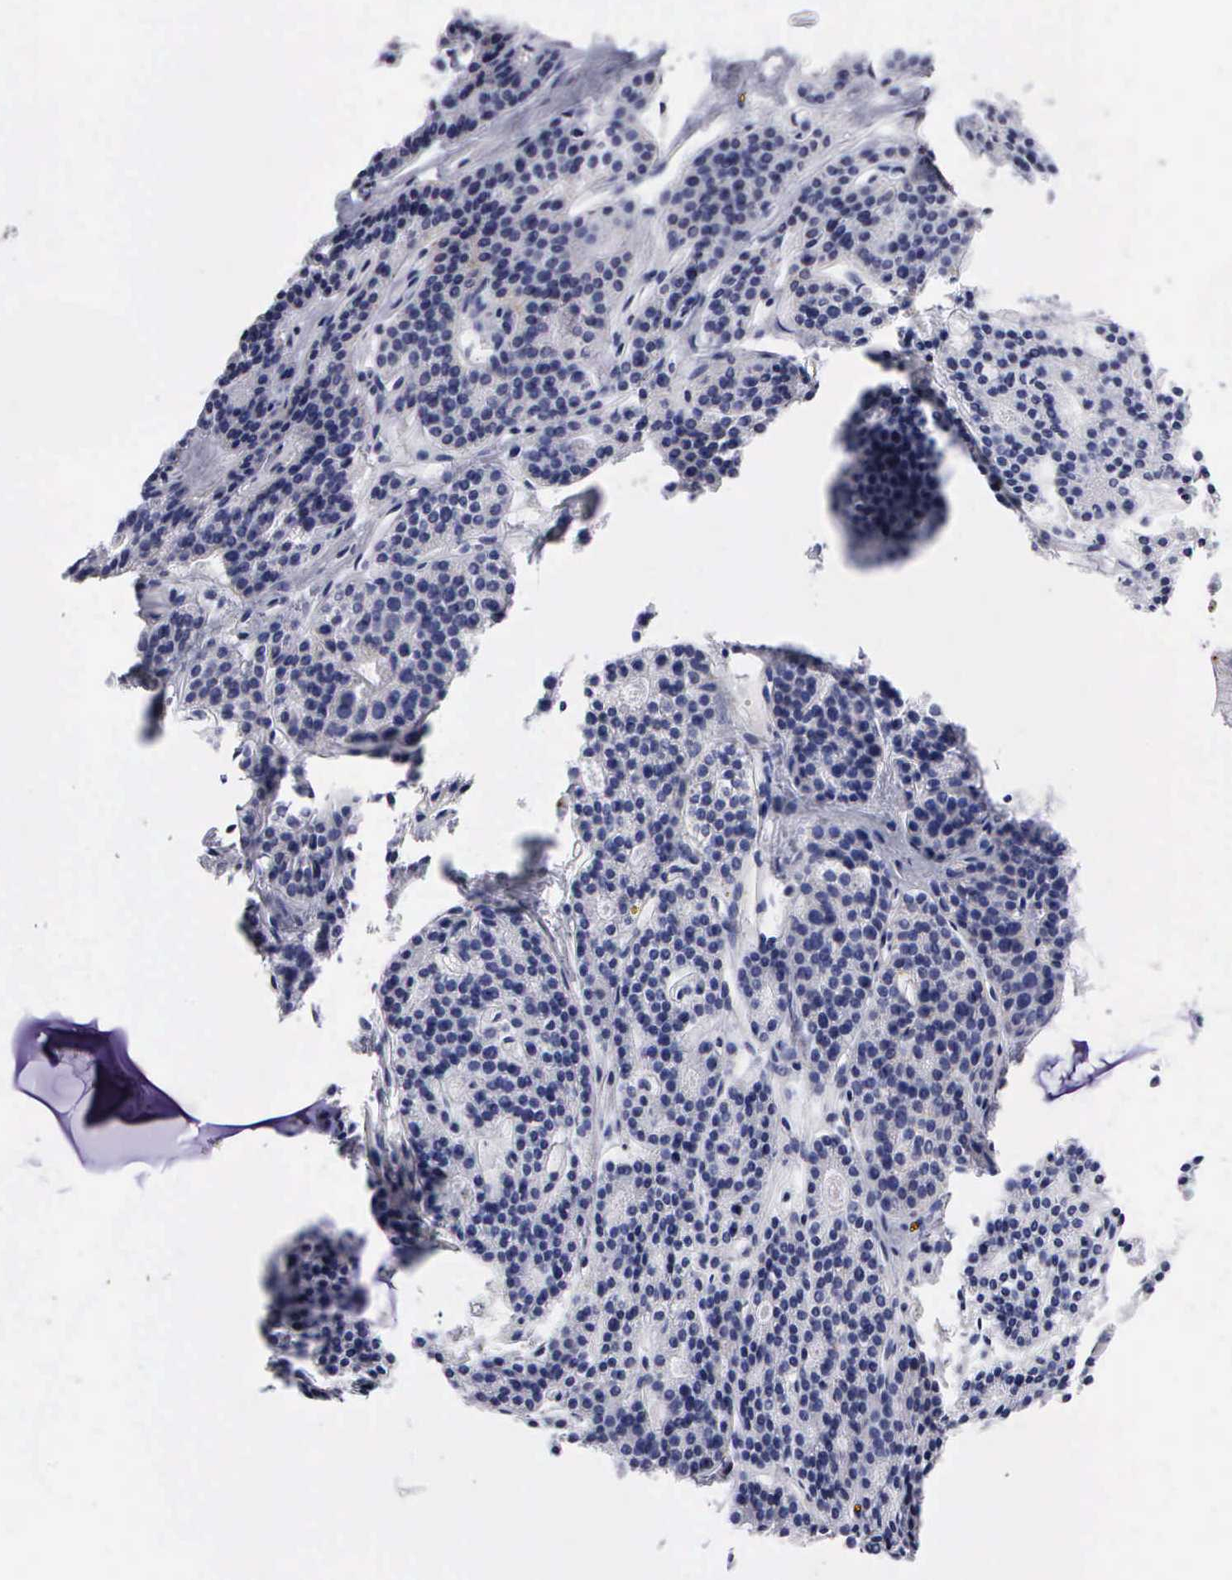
{"staining": {"intensity": "negative", "quantity": "none", "location": "none"}, "tissue": "parathyroid gland", "cell_type": "Glandular cells", "image_type": "normal", "snomed": [{"axis": "morphology", "description": "Normal tissue, NOS"}, {"axis": "topography", "description": "Parathyroid gland"}], "caption": "The photomicrograph displays no significant expression in glandular cells of parathyroid gland. Nuclei are stained in blue.", "gene": "CTSH", "patient": {"sex": "female", "age": 70}}